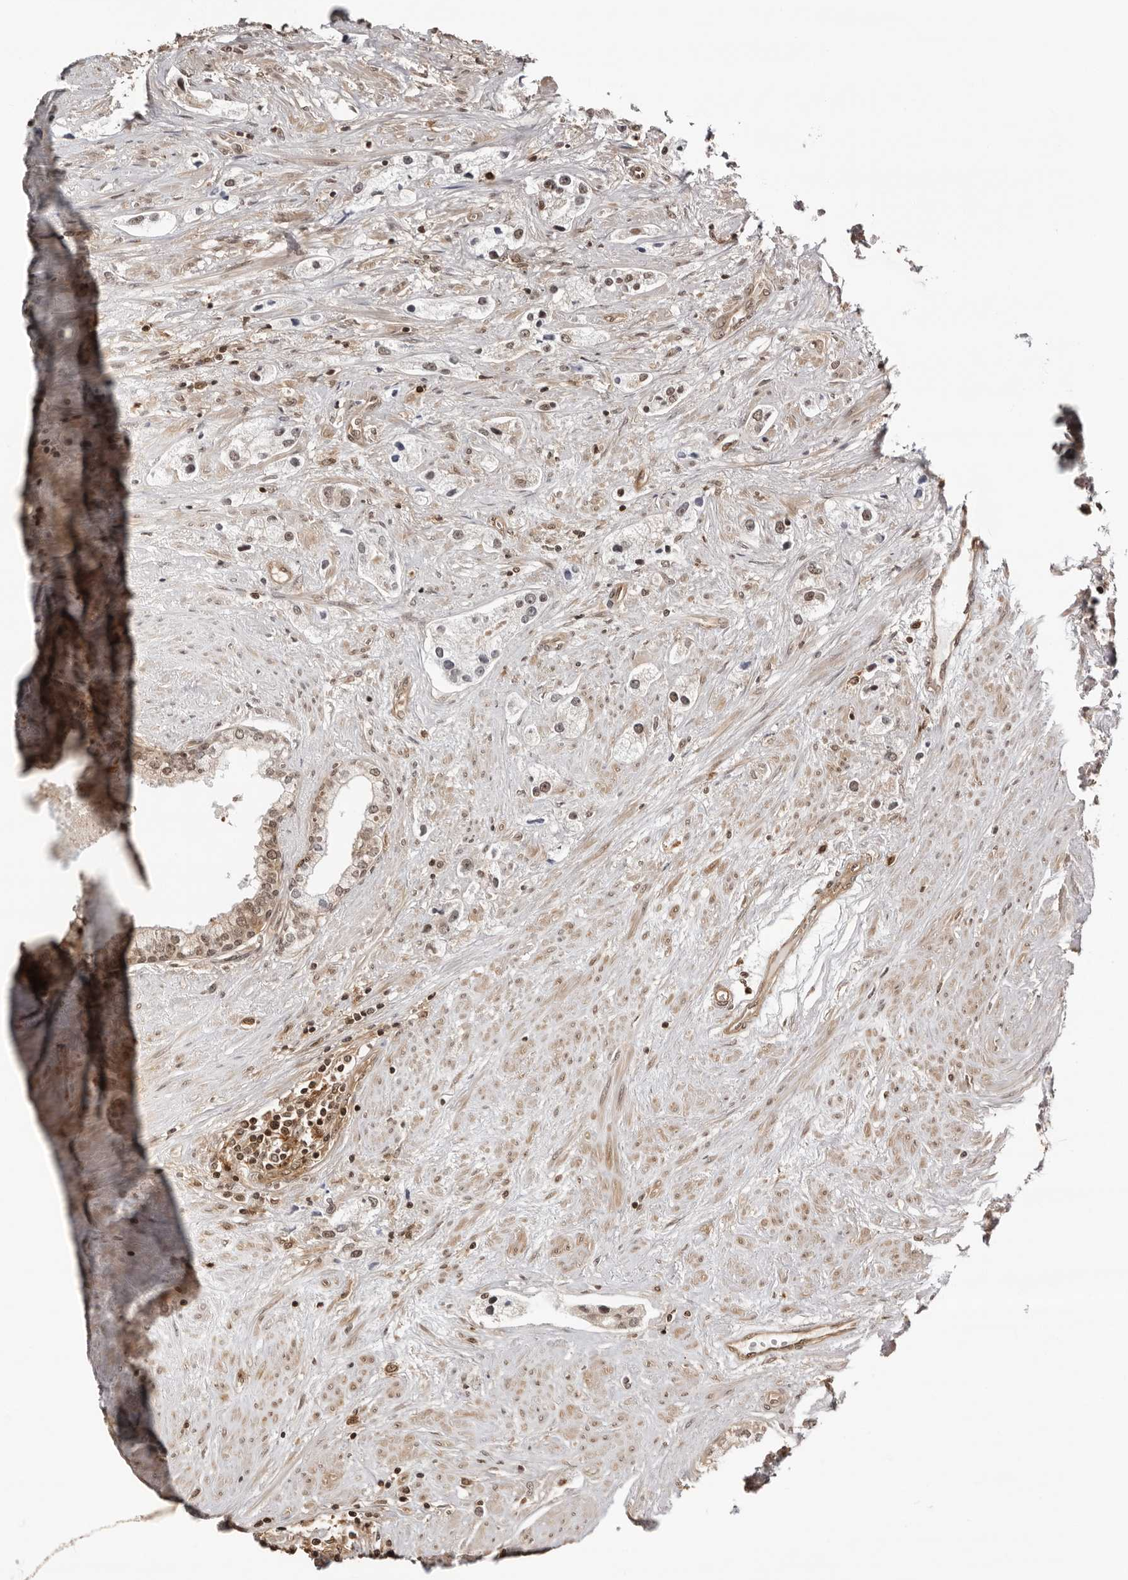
{"staining": {"intensity": "weak", "quantity": ">75%", "location": "nuclear"}, "tissue": "prostate cancer", "cell_type": "Tumor cells", "image_type": "cancer", "snomed": [{"axis": "morphology", "description": "Adenocarcinoma, High grade"}, {"axis": "topography", "description": "Prostate"}], "caption": "A micrograph showing weak nuclear expression in approximately >75% of tumor cells in prostate cancer, as visualized by brown immunohistochemical staining.", "gene": "SDE2", "patient": {"sex": "male", "age": 66}}